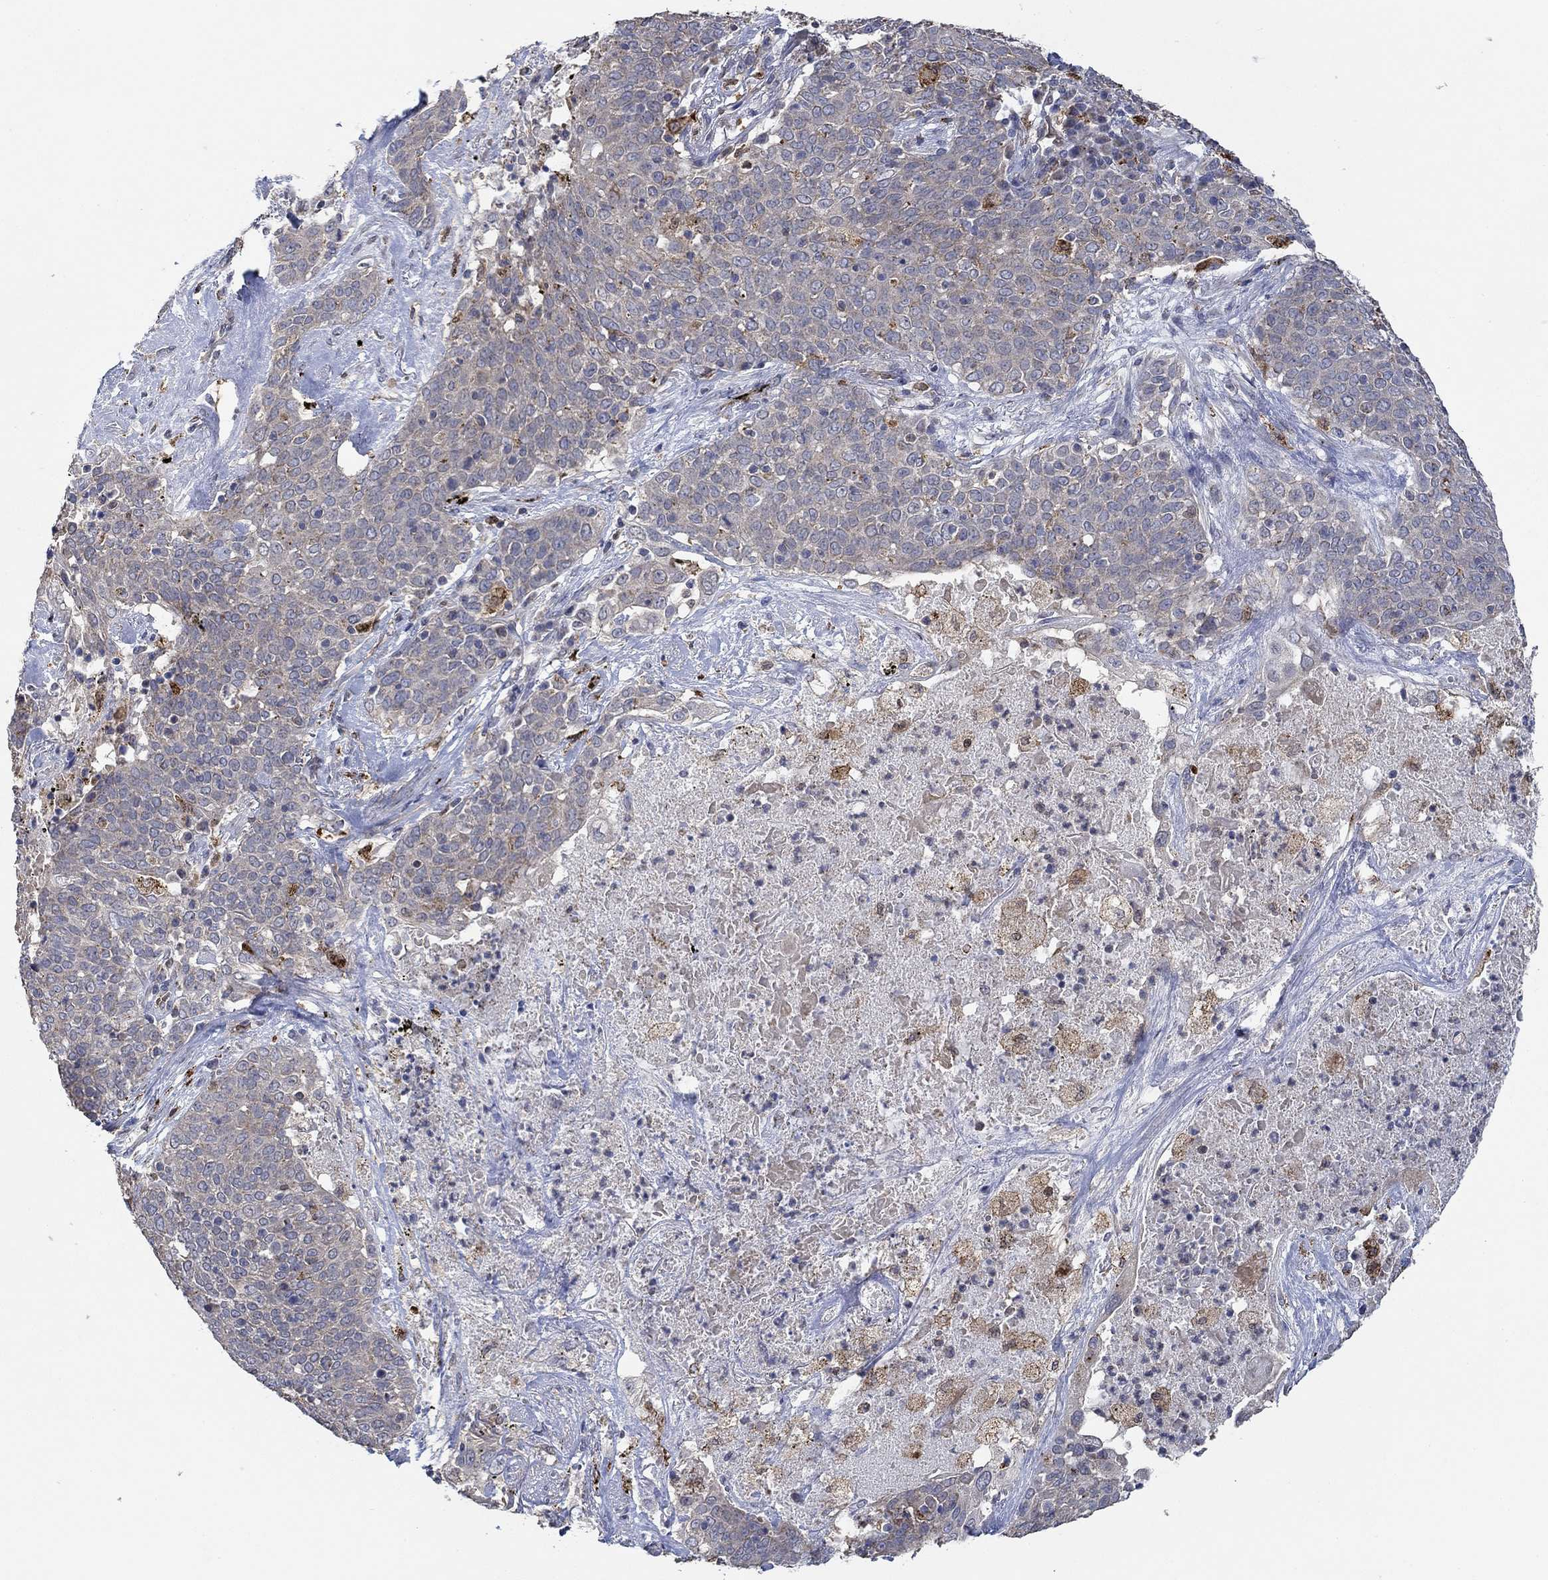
{"staining": {"intensity": "negative", "quantity": "none", "location": "none"}, "tissue": "lung cancer", "cell_type": "Tumor cells", "image_type": "cancer", "snomed": [{"axis": "morphology", "description": "Squamous cell carcinoma, NOS"}, {"axis": "topography", "description": "Lung"}], "caption": "A high-resolution image shows immunohistochemistry staining of lung squamous cell carcinoma, which displays no significant staining in tumor cells.", "gene": "MPP1", "patient": {"sex": "male", "age": 82}}